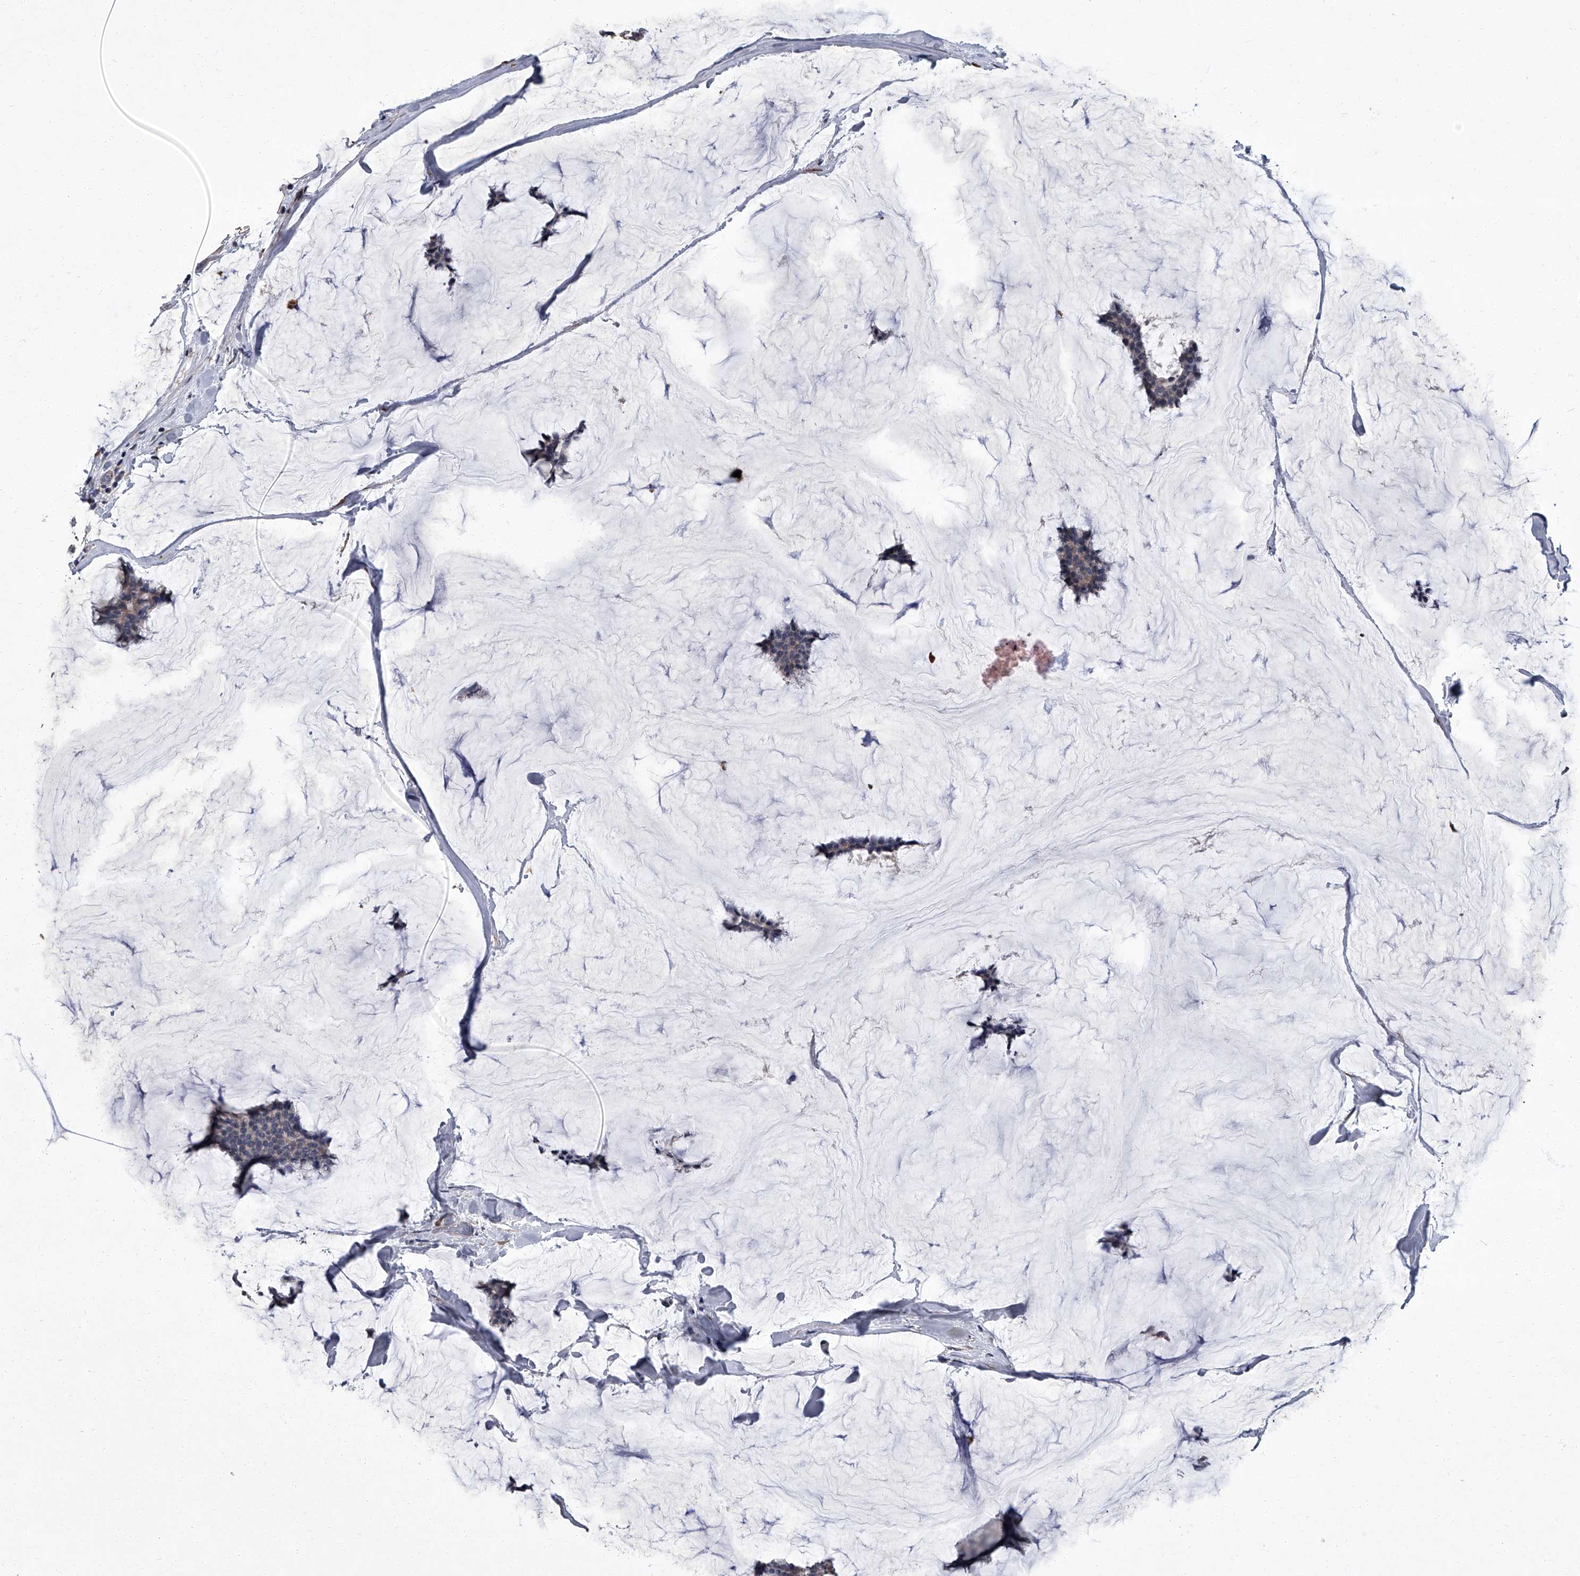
{"staining": {"intensity": "negative", "quantity": "none", "location": "none"}, "tissue": "breast cancer", "cell_type": "Tumor cells", "image_type": "cancer", "snomed": [{"axis": "morphology", "description": "Duct carcinoma"}, {"axis": "topography", "description": "Breast"}], "caption": "Human breast infiltrating ductal carcinoma stained for a protein using immunohistochemistry (IHC) exhibits no expression in tumor cells.", "gene": "SIRT4", "patient": {"sex": "female", "age": 93}}